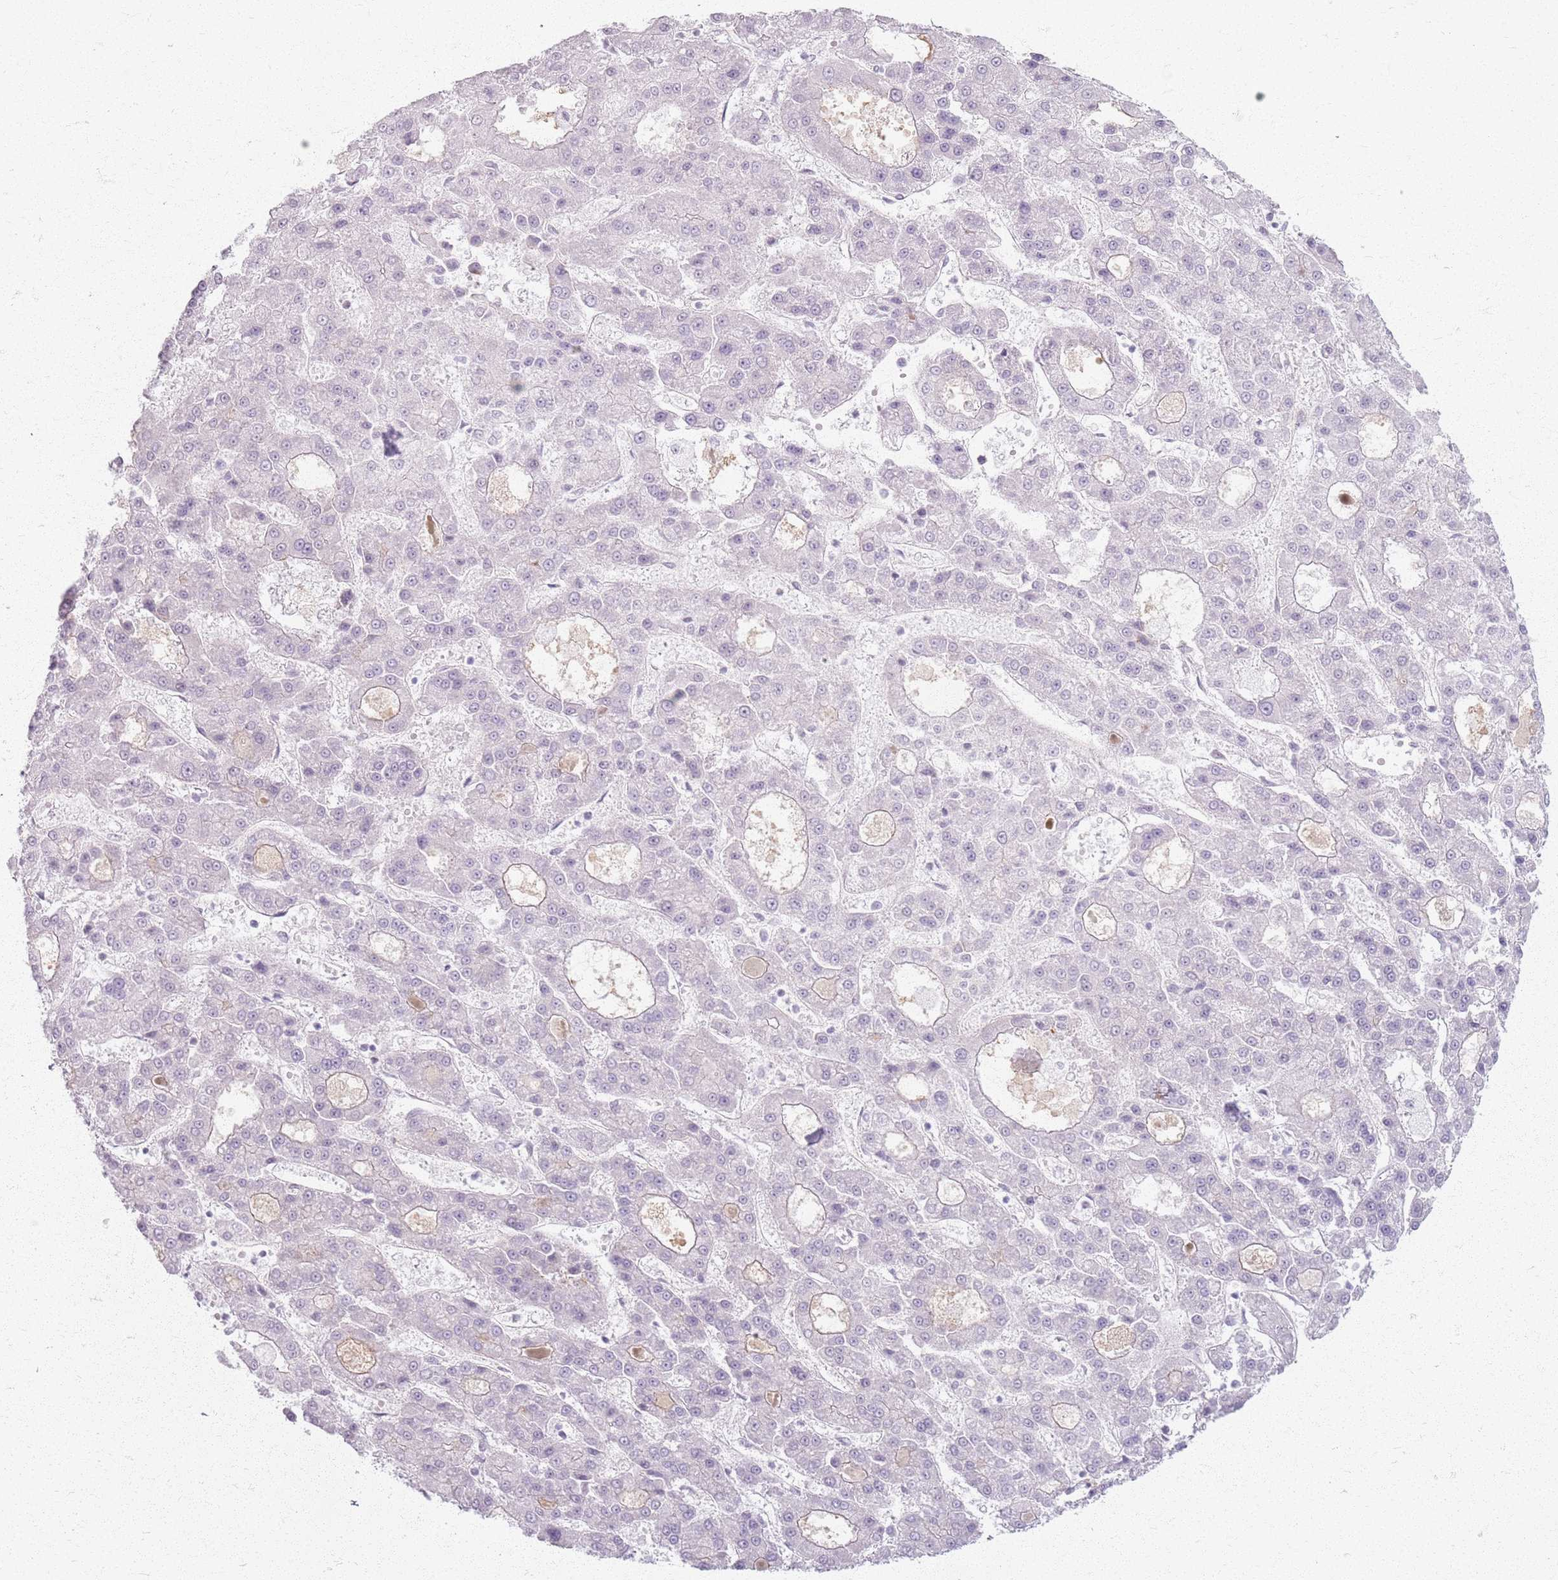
{"staining": {"intensity": "moderate", "quantity": "<25%", "location": "cytoplasmic/membranous"}, "tissue": "liver cancer", "cell_type": "Tumor cells", "image_type": "cancer", "snomed": [{"axis": "morphology", "description": "Carcinoma, Hepatocellular, NOS"}, {"axis": "topography", "description": "Liver"}], "caption": "Hepatocellular carcinoma (liver) stained with DAB (3,3'-diaminobenzidine) immunohistochemistry (IHC) shows low levels of moderate cytoplasmic/membranous expression in approximately <25% of tumor cells.", "gene": "KCNA5", "patient": {"sex": "male", "age": 70}}